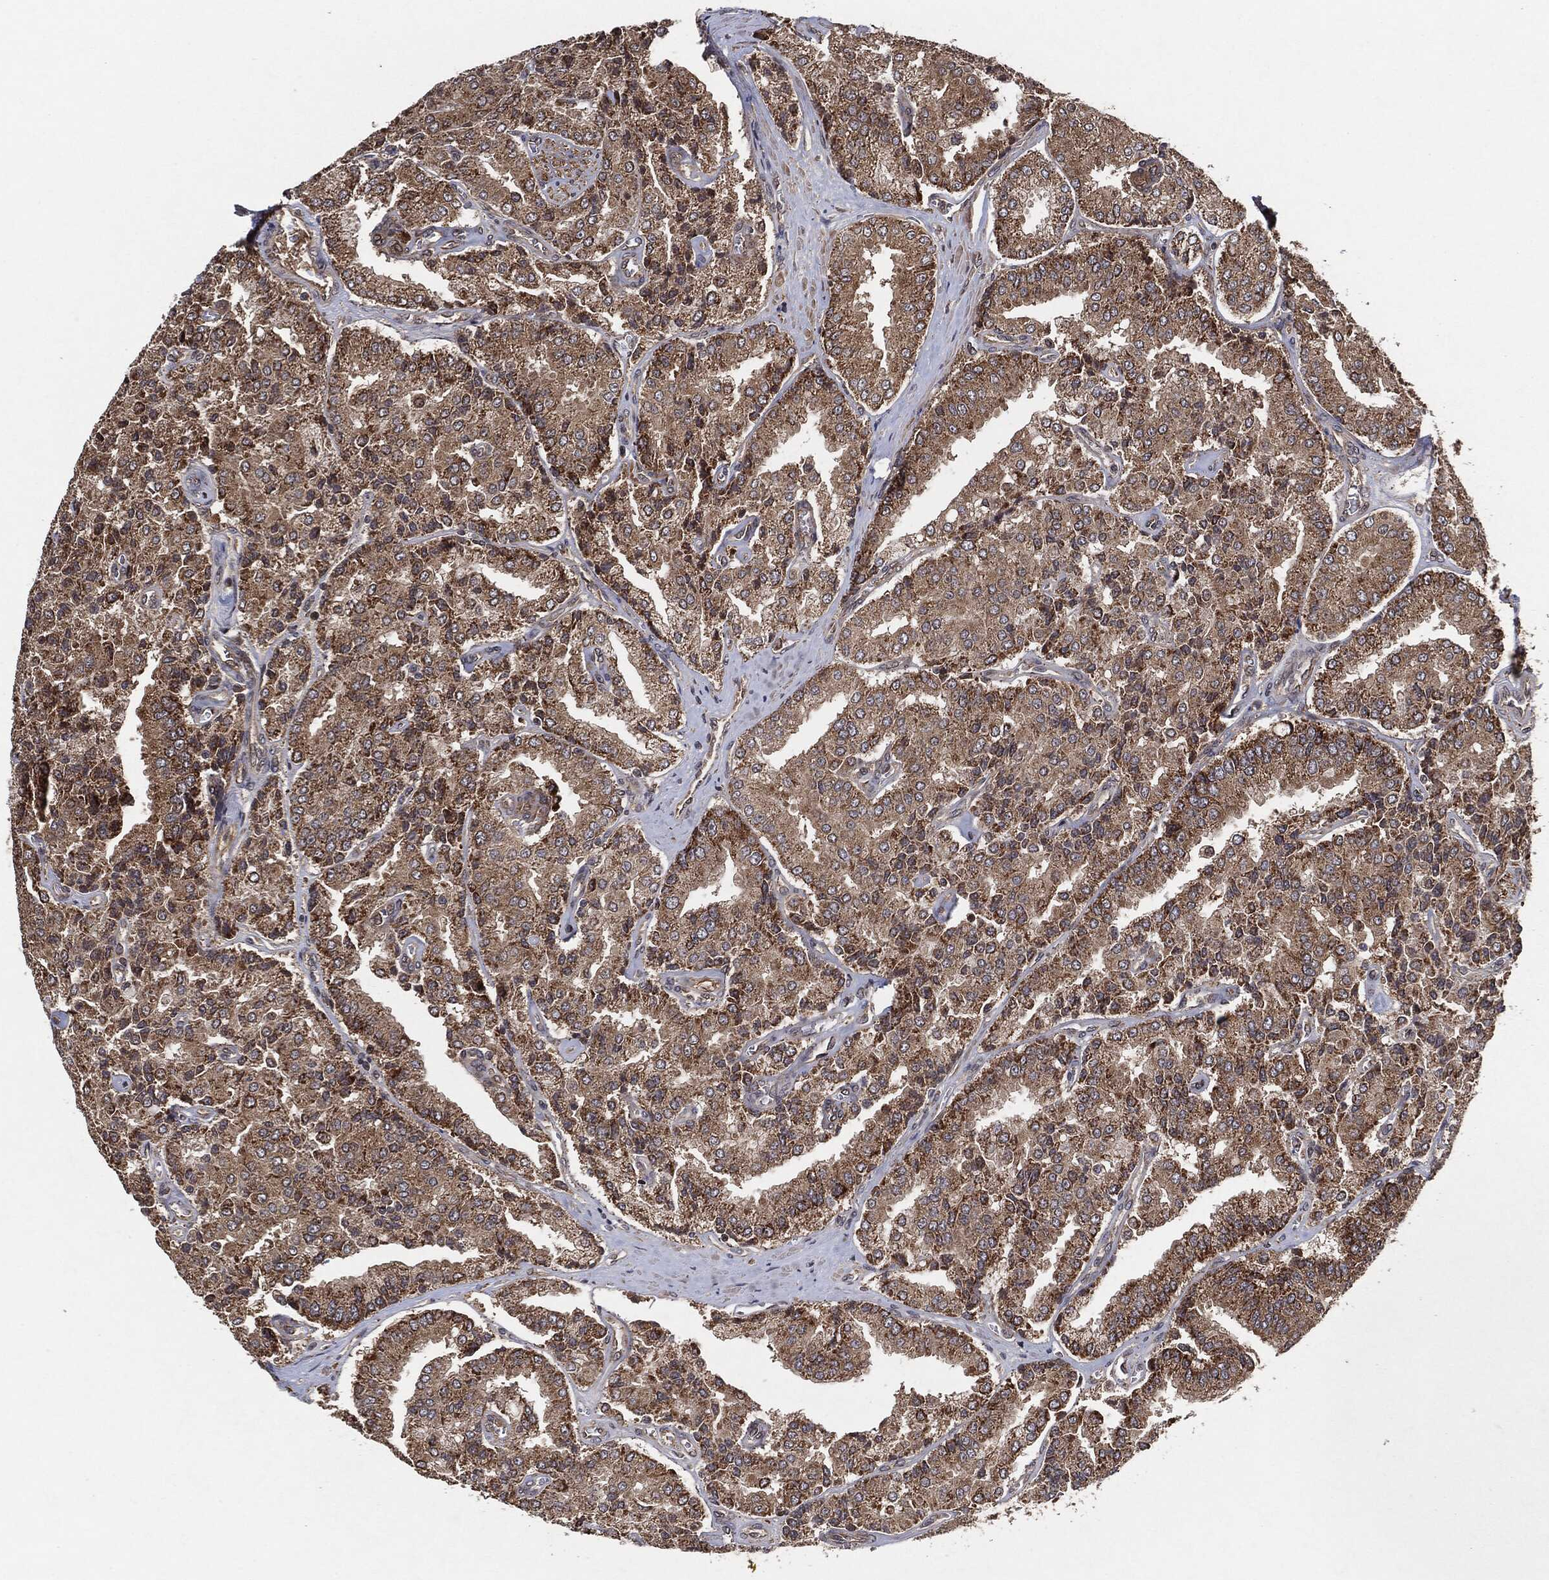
{"staining": {"intensity": "moderate", "quantity": "25%-75%", "location": "cytoplasmic/membranous"}, "tissue": "prostate cancer", "cell_type": "Tumor cells", "image_type": "cancer", "snomed": [{"axis": "morphology", "description": "Adenocarcinoma, NOS"}, {"axis": "topography", "description": "Prostate and seminal vesicle, NOS"}, {"axis": "topography", "description": "Prostate"}], "caption": "Protein staining displays moderate cytoplasmic/membranous positivity in about 25%-75% of tumor cells in adenocarcinoma (prostate).", "gene": "BCAR1", "patient": {"sex": "male", "age": 67}}